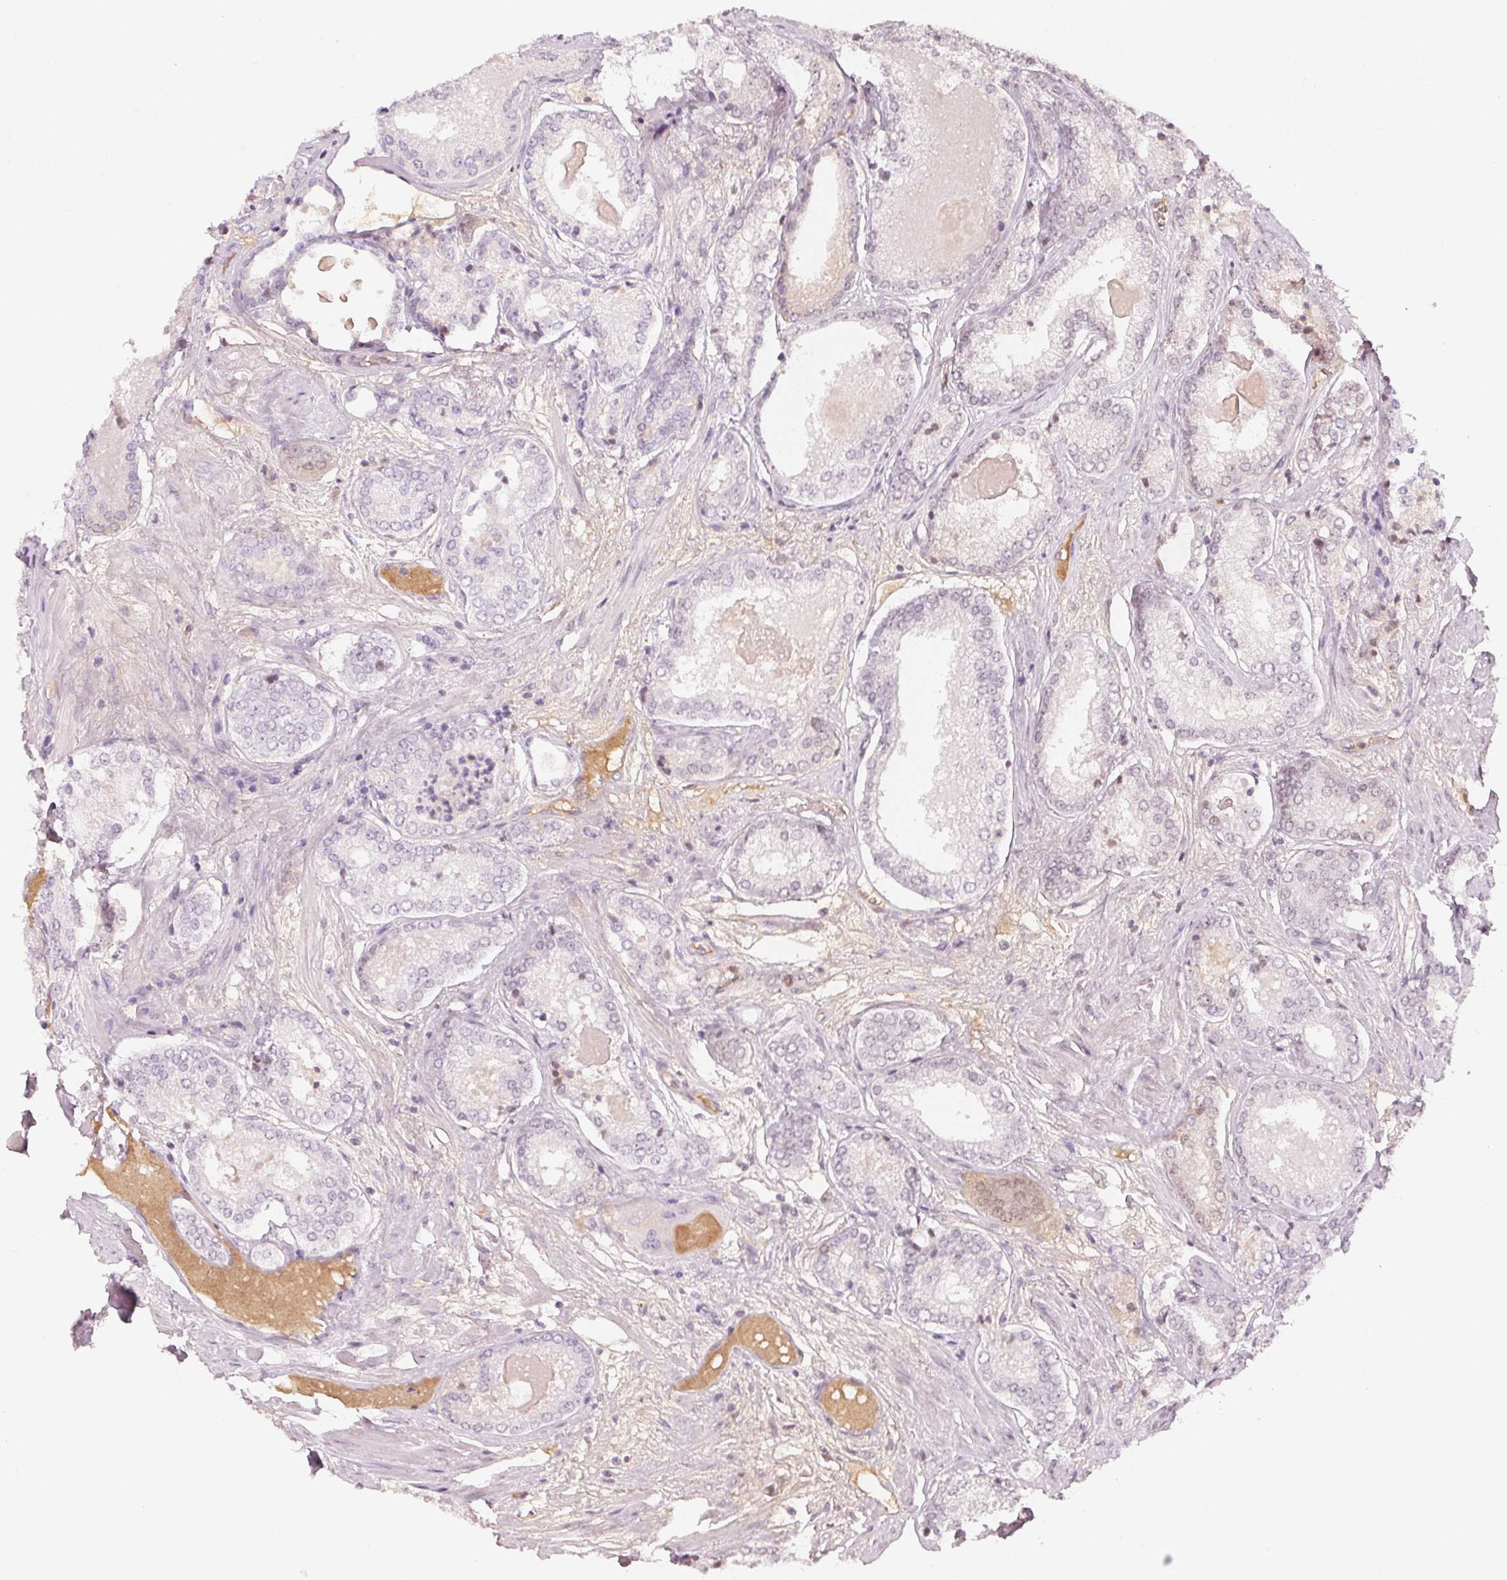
{"staining": {"intensity": "negative", "quantity": "none", "location": "none"}, "tissue": "prostate cancer", "cell_type": "Tumor cells", "image_type": "cancer", "snomed": [{"axis": "morphology", "description": "Adenocarcinoma, NOS"}, {"axis": "morphology", "description": "Adenocarcinoma, Low grade"}, {"axis": "topography", "description": "Prostate"}], "caption": "The histopathology image exhibits no significant positivity in tumor cells of prostate adenocarcinoma.", "gene": "AFM", "patient": {"sex": "male", "age": 68}}